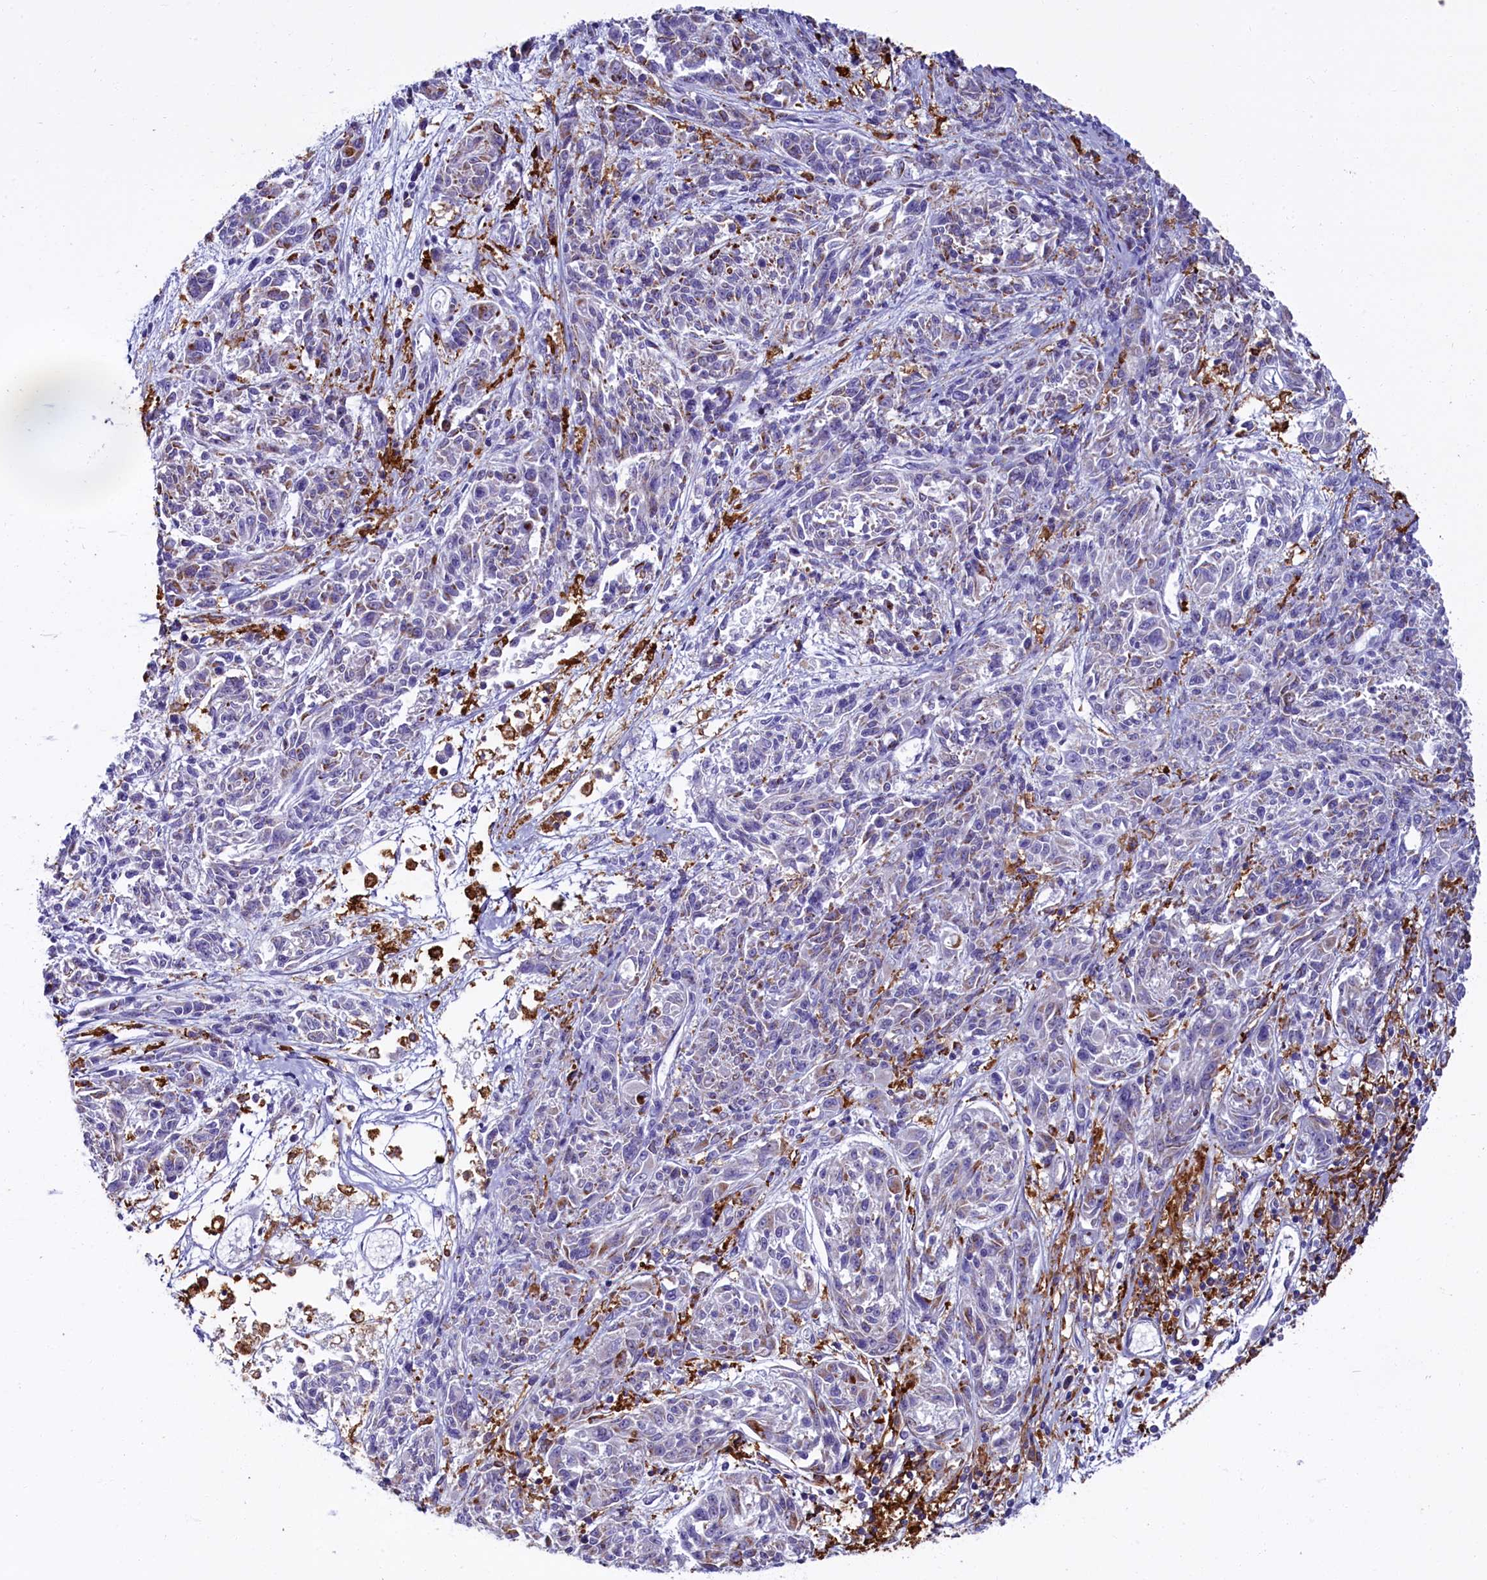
{"staining": {"intensity": "negative", "quantity": "none", "location": "none"}, "tissue": "melanoma", "cell_type": "Tumor cells", "image_type": "cancer", "snomed": [{"axis": "morphology", "description": "Malignant melanoma, NOS"}, {"axis": "topography", "description": "Skin"}], "caption": "The image displays no significant positivity in tumor cells of melanoma.", "gene": "IL20RA", "patient": {"sex": "male", "age": 53}}